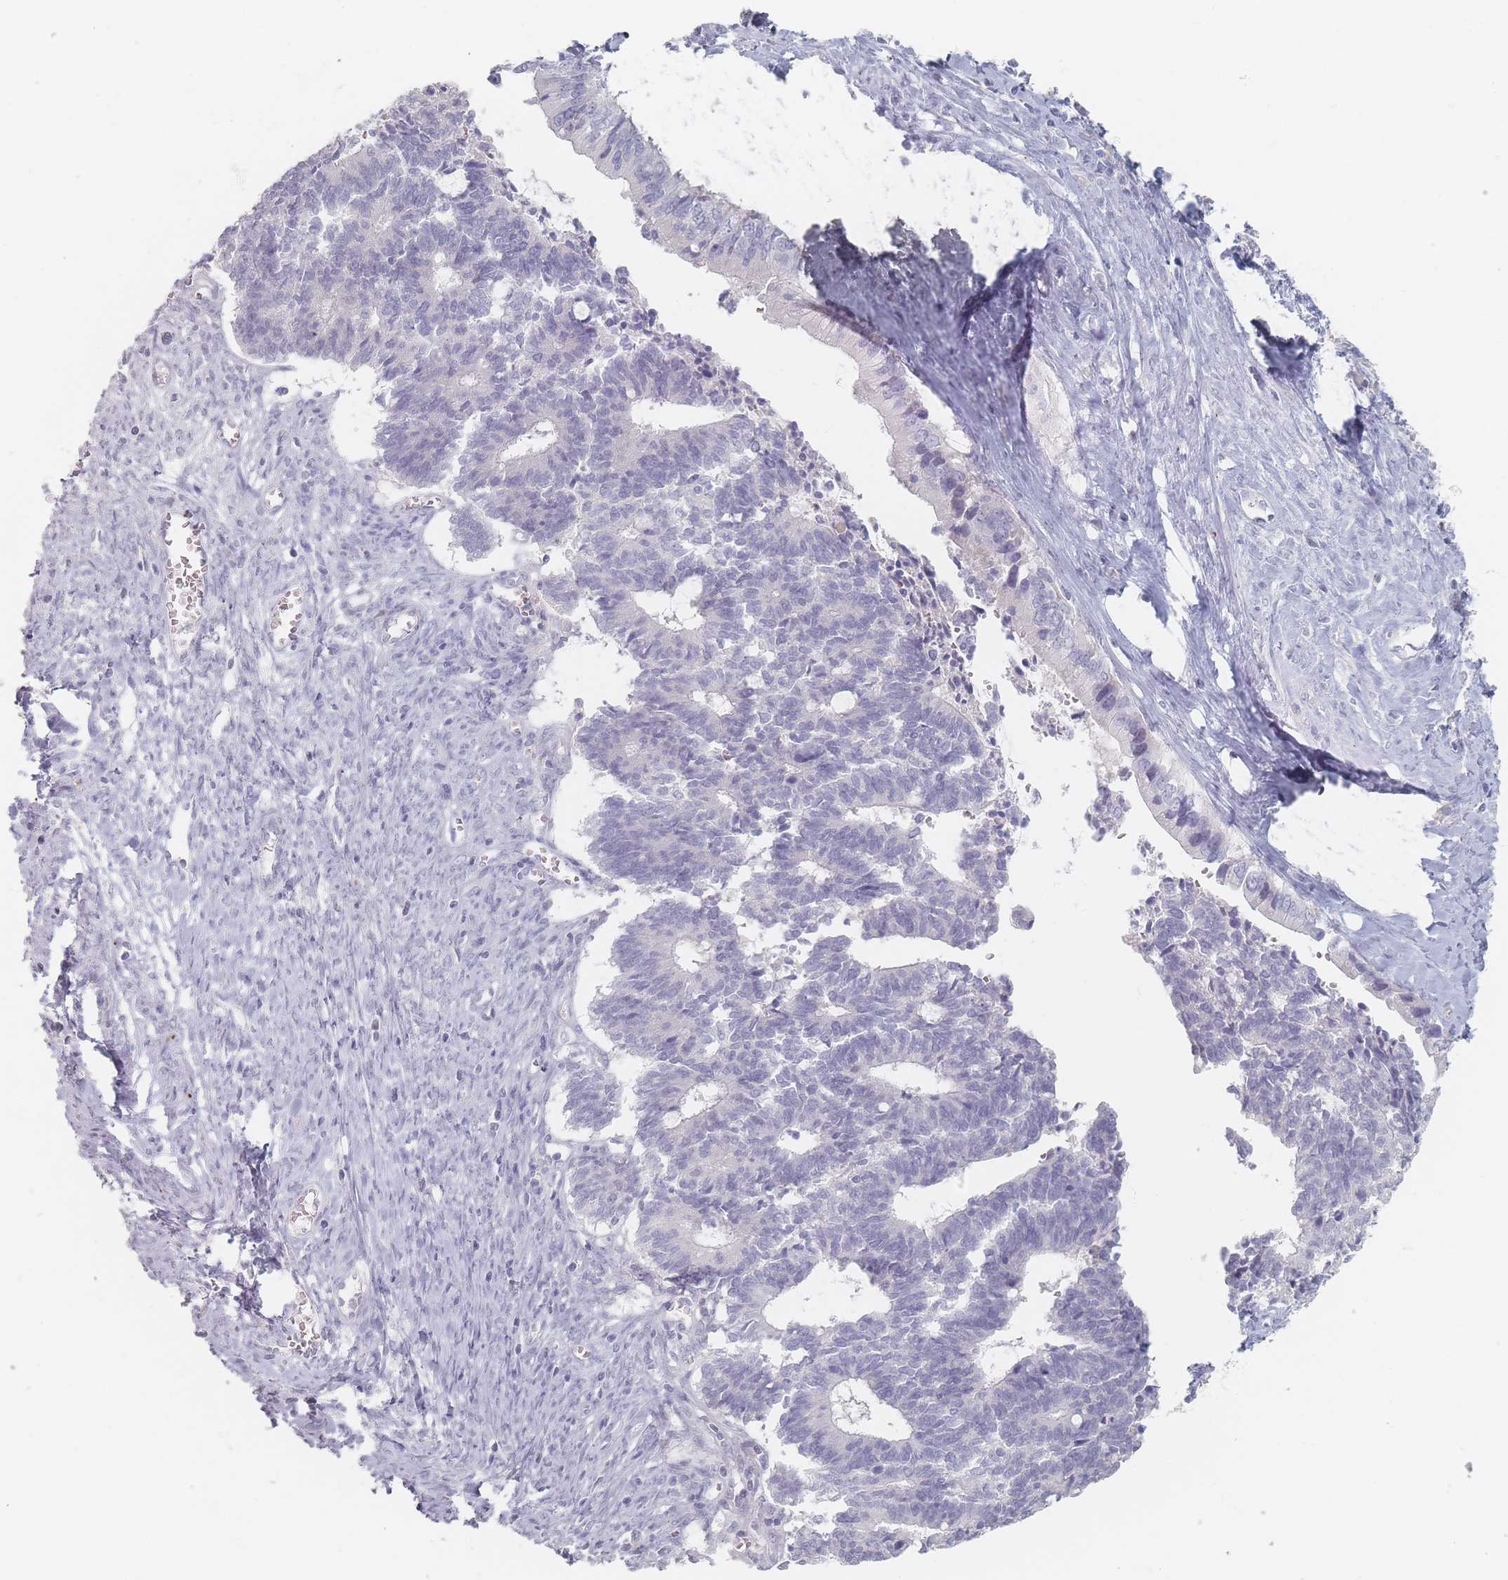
{"staining": {"intensity": "negative", "quantity": "none", "location": "none"}, "tissue": "cervical cancer", "cell_type": "Tumor cells", "image_type": "cancer", "snomed": [{"axis": "morphology", "description": "Adenocarcinoma, NOS"}, {"axis": "topography", "description": "Cervix"}], "caption": "This is an immunohistochemistry photomicrograph of human adenocarcinoma (cervical). There is no positivity in tumor cells.", "gene": "CD37", "patient": {"sex": "female", "age": 44}}